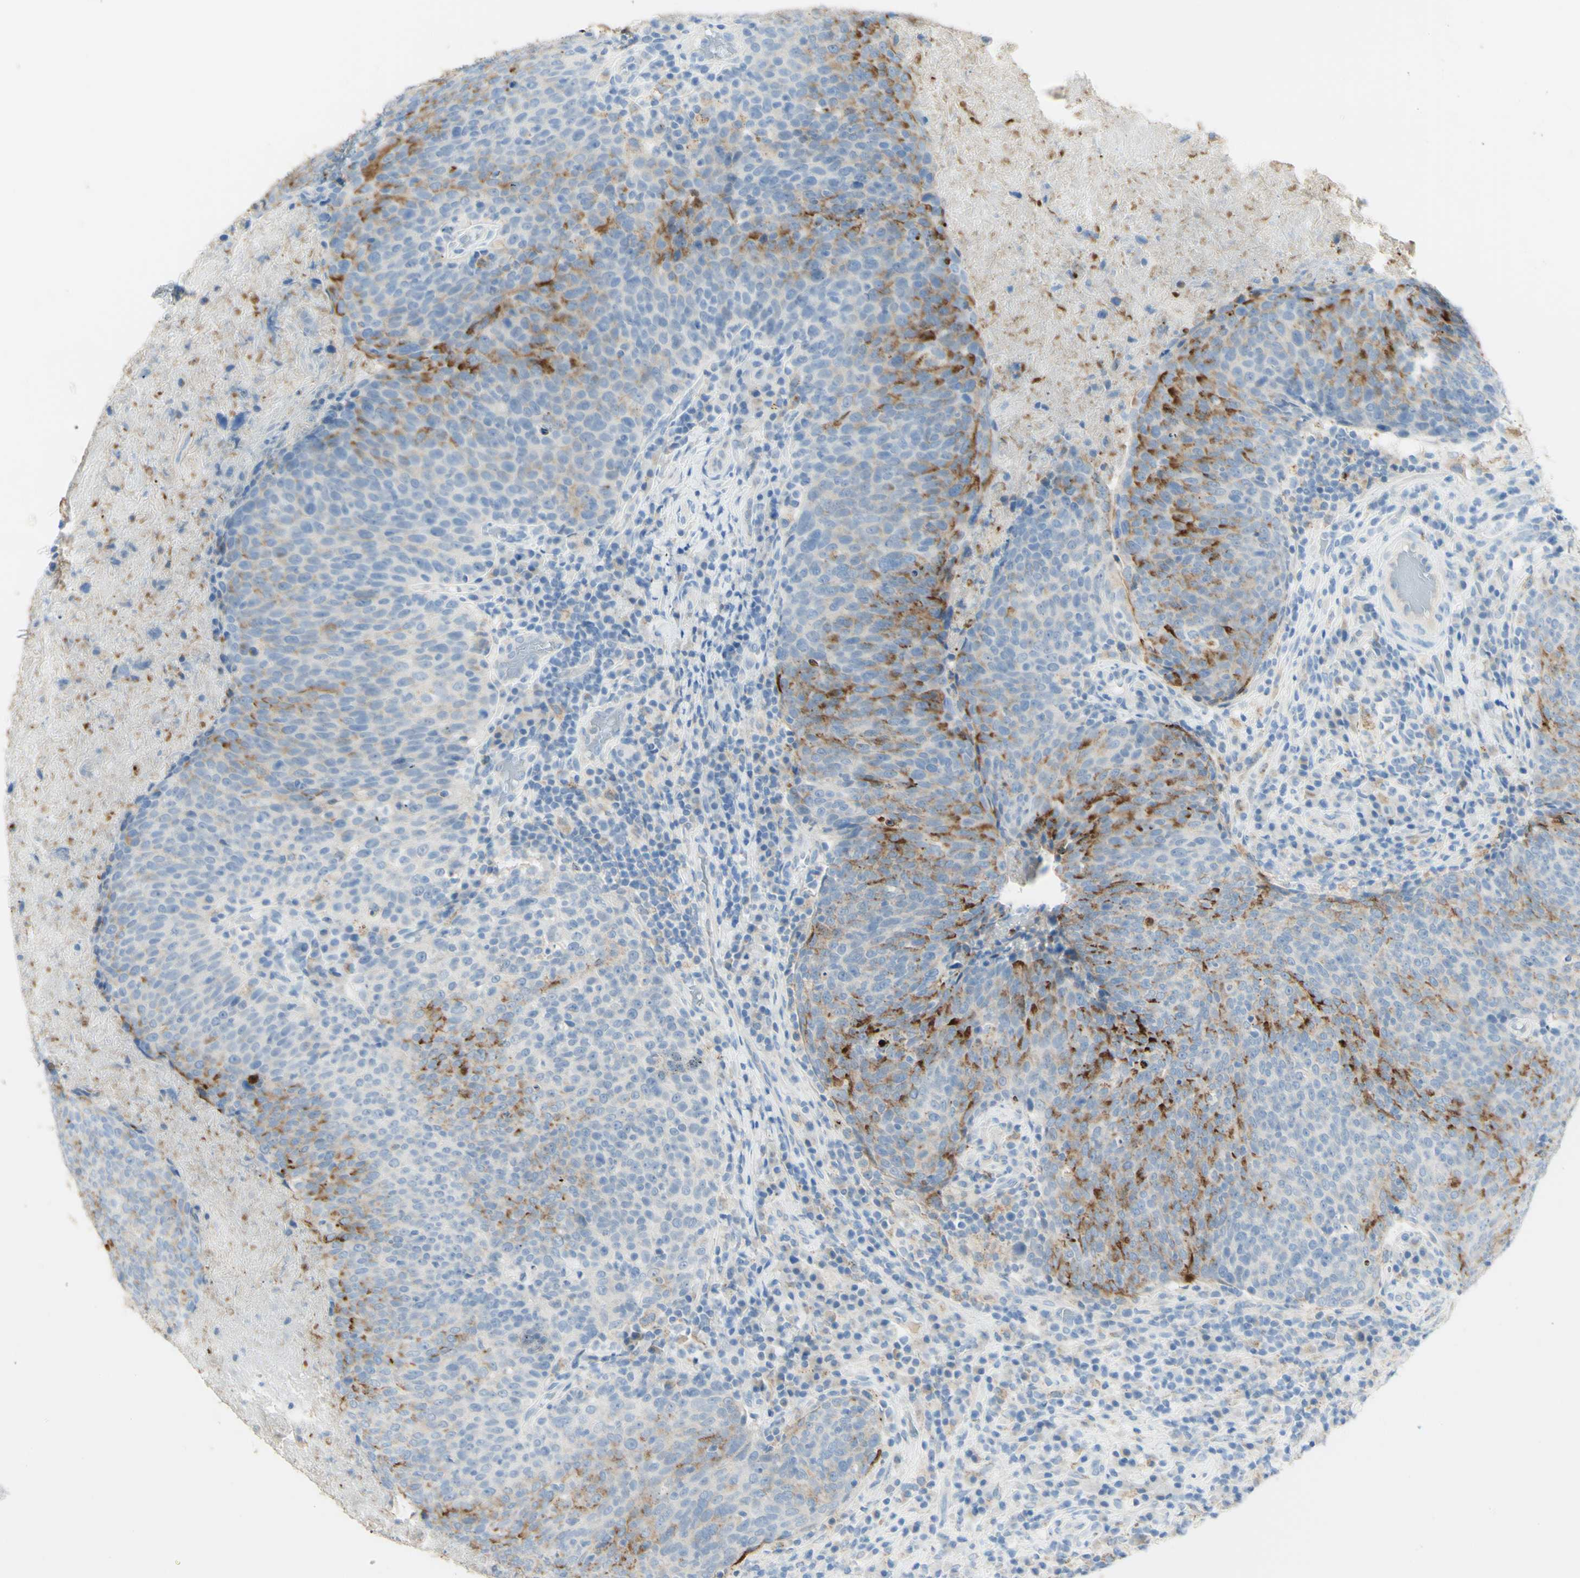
{"staining": {"intensity": "moderate", "quantity": "<25%", "location": "cytoplasmic/membranous"}, "tissue": "head and neck cancer", "cell_type": "Tumor cells", "image_type": "cancer", "snomed": [{"axis": "morphology", "description": "Squamous cell carcinoma, NOS"}, {"axis": "morphology", "description": "Squamous cell carcinoma, metastatic, NOS"}, {"axis": "topography", "description": "Lymph node"}, {"axis": "topography", "description": "Head-Neck"}], "caption": "A high-resolution micrograph shows IHC staining of head and neck squamous cell carcinoma, which exhibits moderate cytoplasmic/membranous staining in about <25% of tumor cells.", "gene": "TSPAN1", "patient": {"sex": "male", "age": 62}}